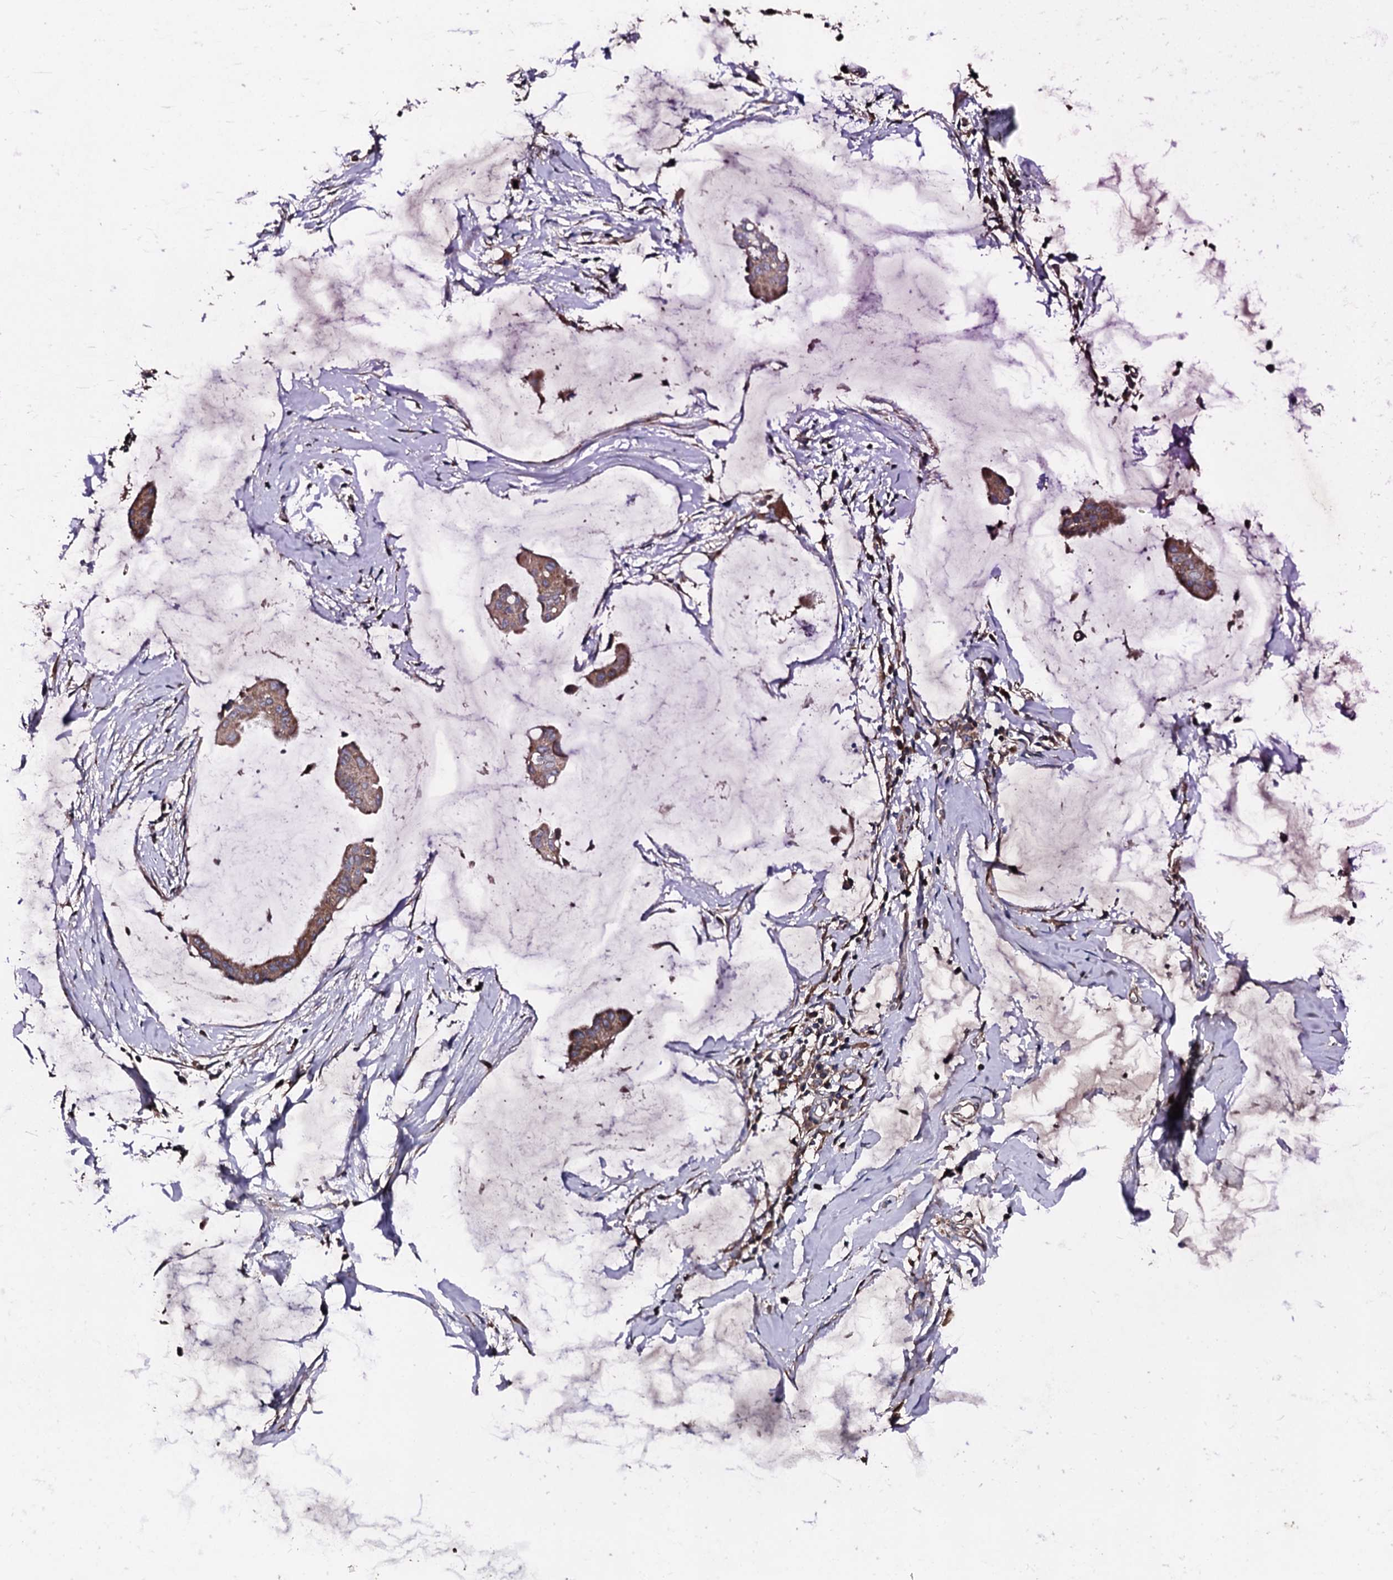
{"staining": {"intensity": "moderate", "quantity": ">75%", "location": "cytoplasmic/membranous"}, "tissue": "ovarian cancer", "cell_type": "Tumor cells", "image_type": "cancer", "snomed": [{"axis": "morphology", "description": "Cystadenocarcinoma, mucinous, NOS"}, {"axis": "topography", "description": "Ovary"}], "caption": "A histopathology image of ovarian mucinous cystadenocarcinoma stained for a protein demonstrates moderate cytoplasmic/membranous brown staining in tumor cells. (Brightfield microscopy of DAB IHC at high magnification).", "gene": "ACSS3", "patient": {"sex": "female", "age": 73}}